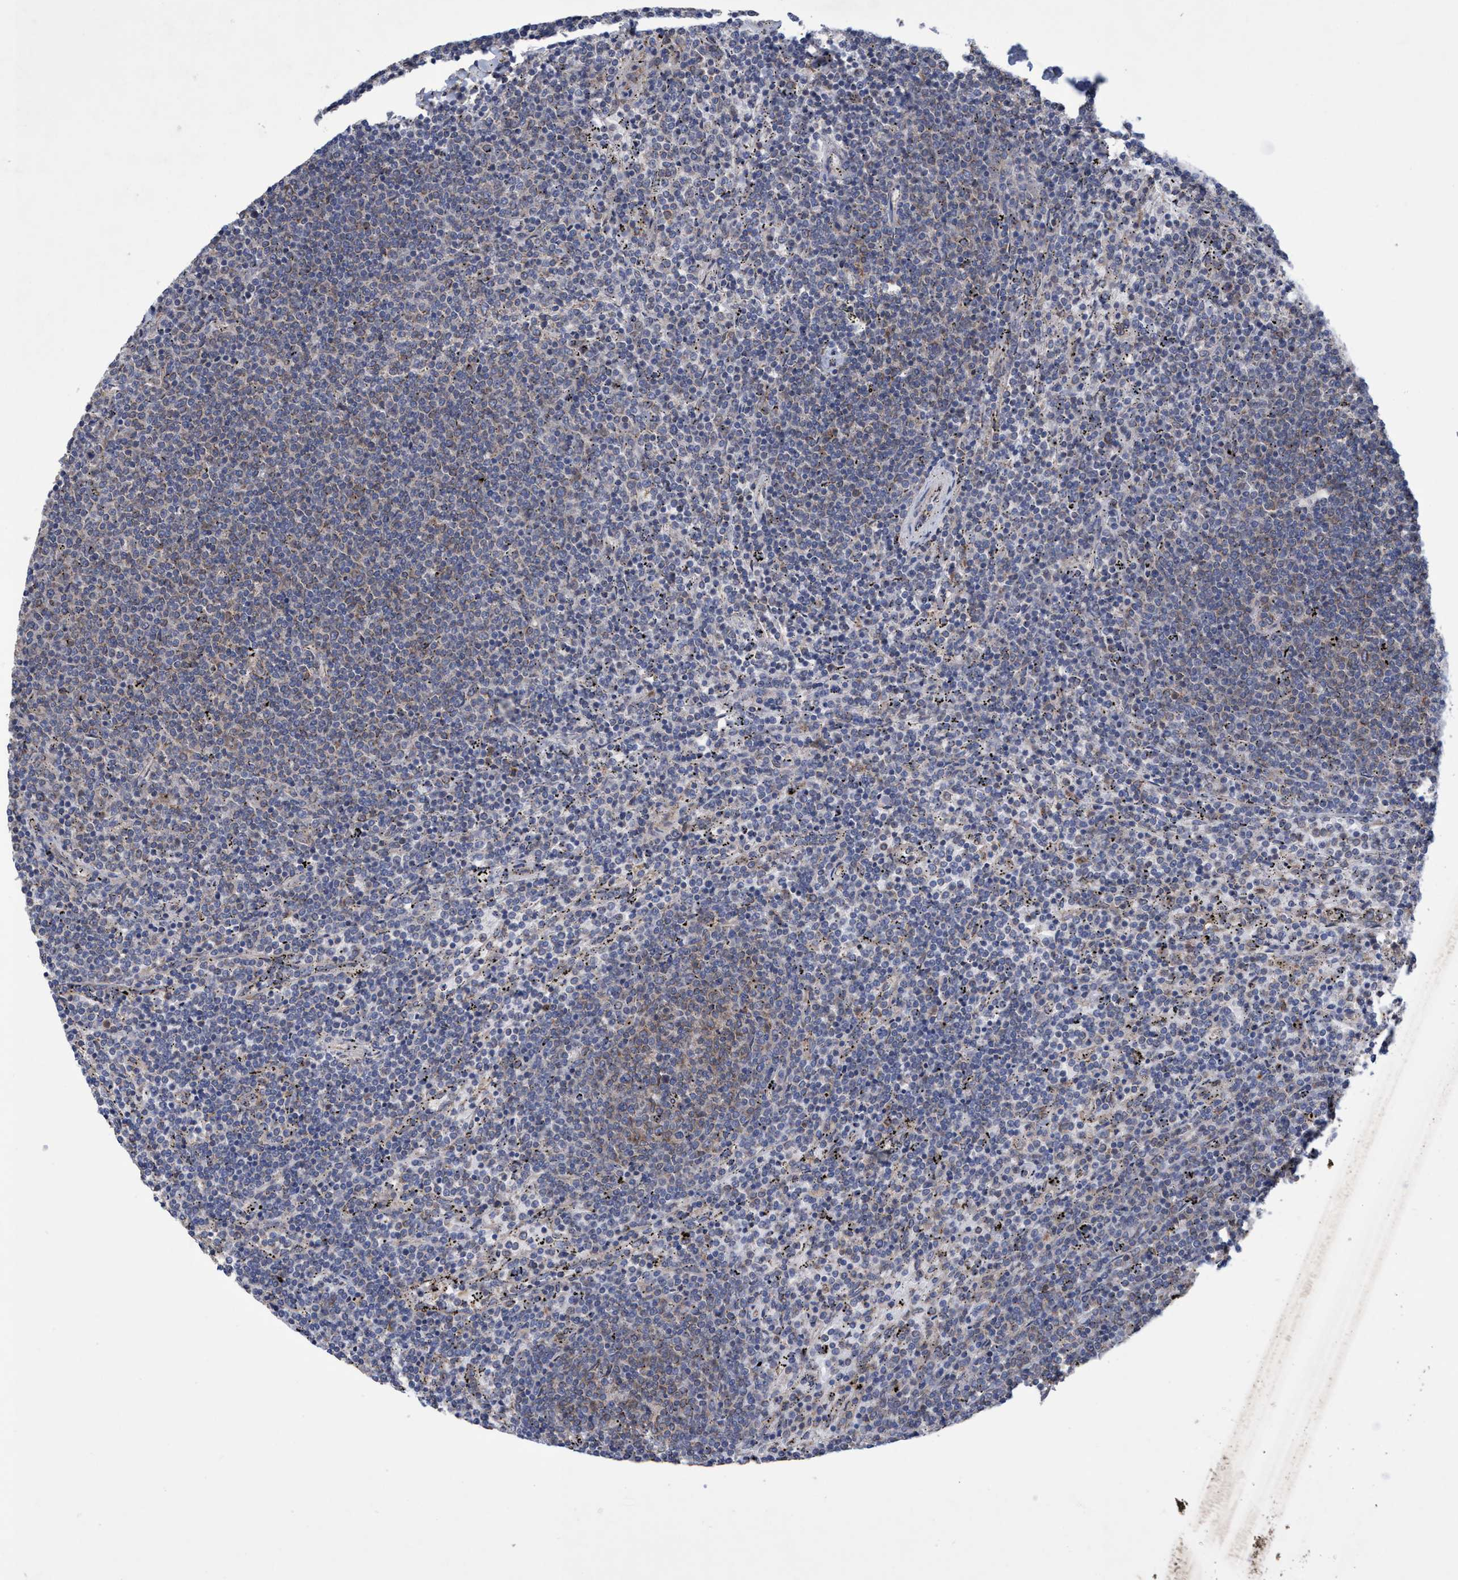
{"staining": {"intensity": "weak", "quantity": "25%-75%", "location": "cytoplasmic/membranous"}, "tissue": "lymphoma", "cell_type": "Tumor cells", "image_type": "cancer", "snomed": [{"axis": "morphology", "description": "Malignant lymphoma, non-Hodgkin's type, Low grade"}, {"axis": "topography", "description": "Spleen"}], "caption": "Low-grade malignant lymphoma, non-Hodgkin's type stained for a protein (brown) exhibits weak cytoplasmic/membranous positive expression in approximately 25%-75% of tumor cells.", "gene": "BICD2", "patient": {"sex": "female", "age": 50}}